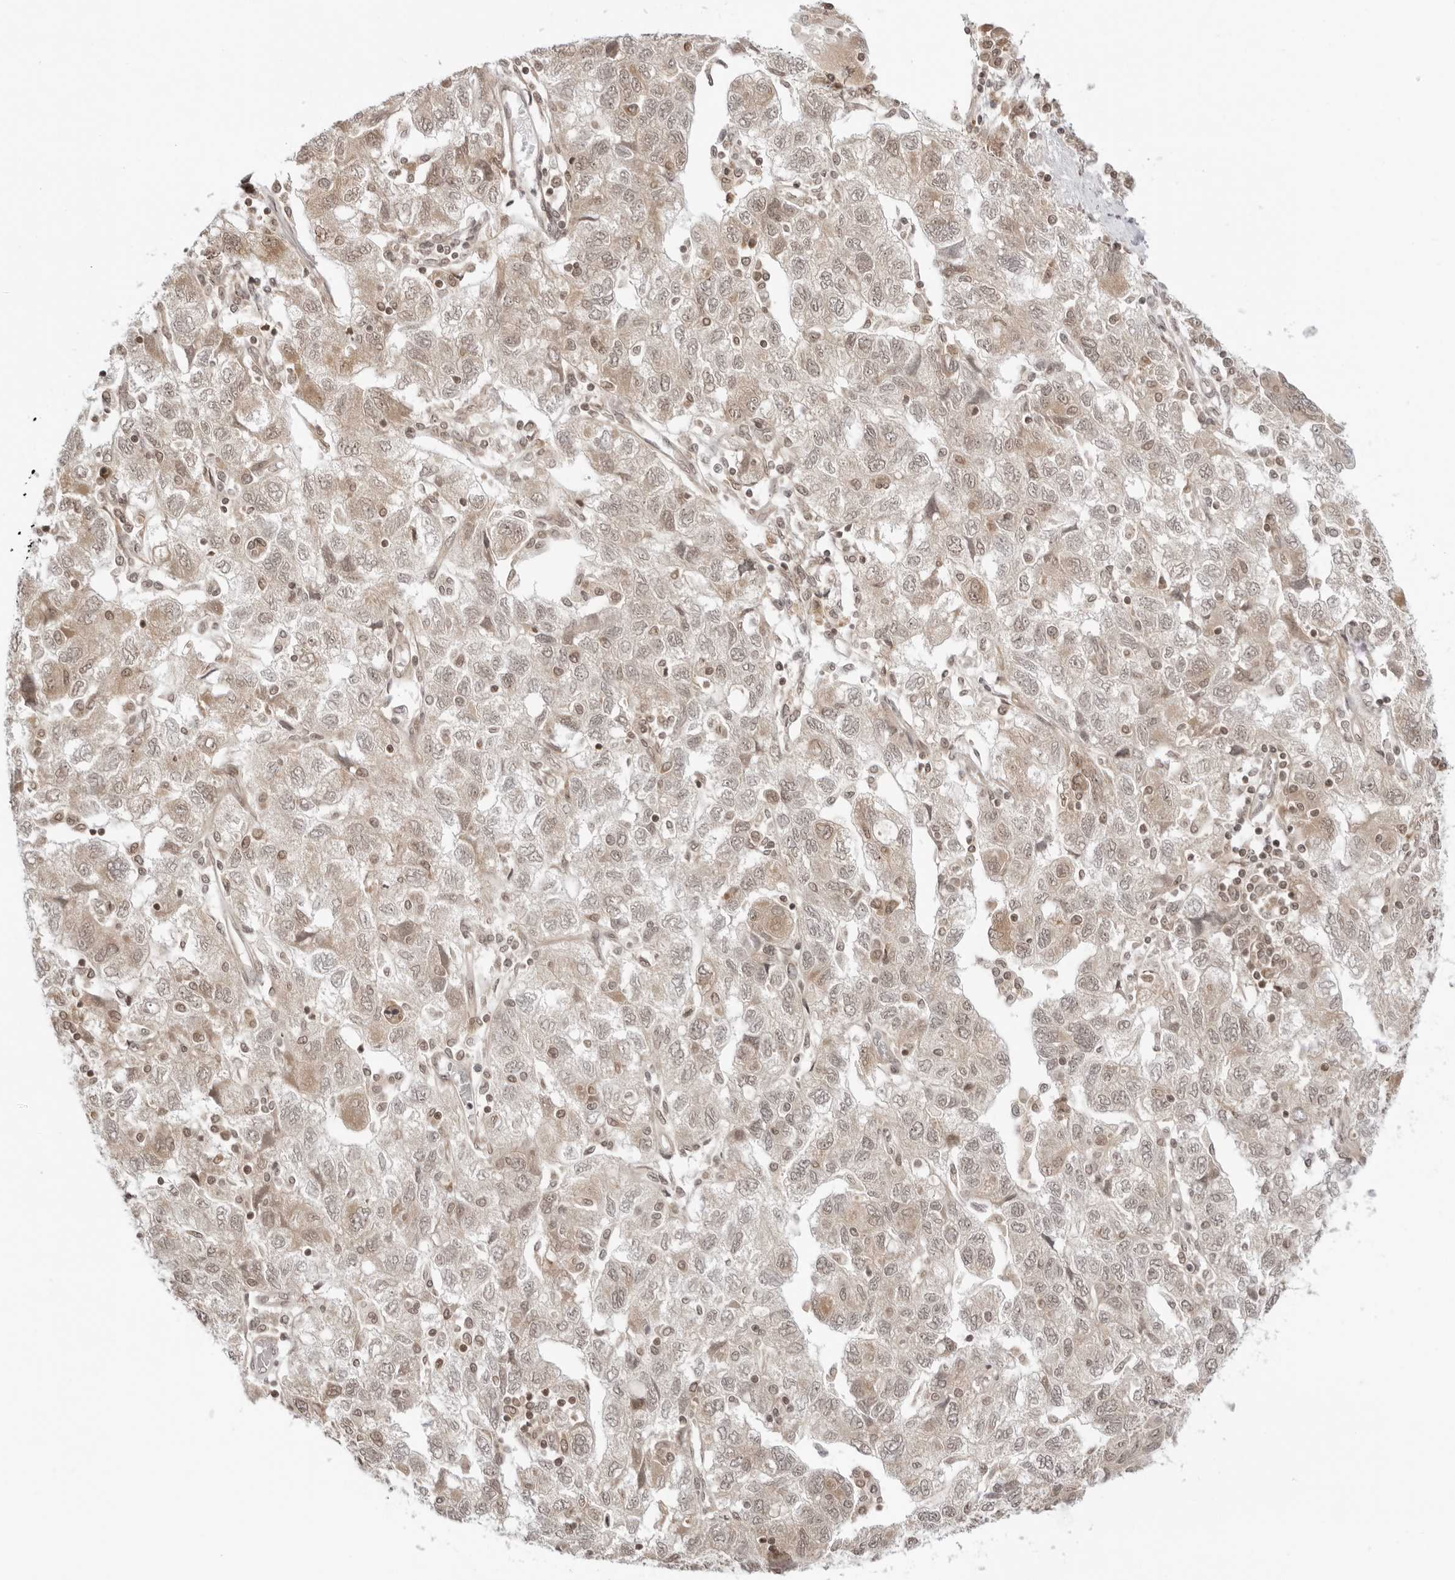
{"staining": {"intensity": "weak", "quantity": ">75%", "location": "cytoplasmic/membranous,nuclear"}, "tissue": "ovarian cancer", "cell_type": "Tumor cells", "image_type": "cancer", "snomed": [{"axis": "morphology", "description": "Carcinoma, NOS"}, {"axis": "morphology", "description": "Cystadenocarcinoma, serous, NOS"}, {"axis": "topography", "description": "Ovary"}], "caption": "Protein staining exhibits weak cytoplasmic/membranous and nuclear positivity in about >75% of tumor cells in ovarian cancer (serous cystadenocarcinoma). The protein of interest is shown in brown color, while the nuclei are stained blue.", "gene": "PRRC2C", "patient": {"sex": "female", "age": 69}}